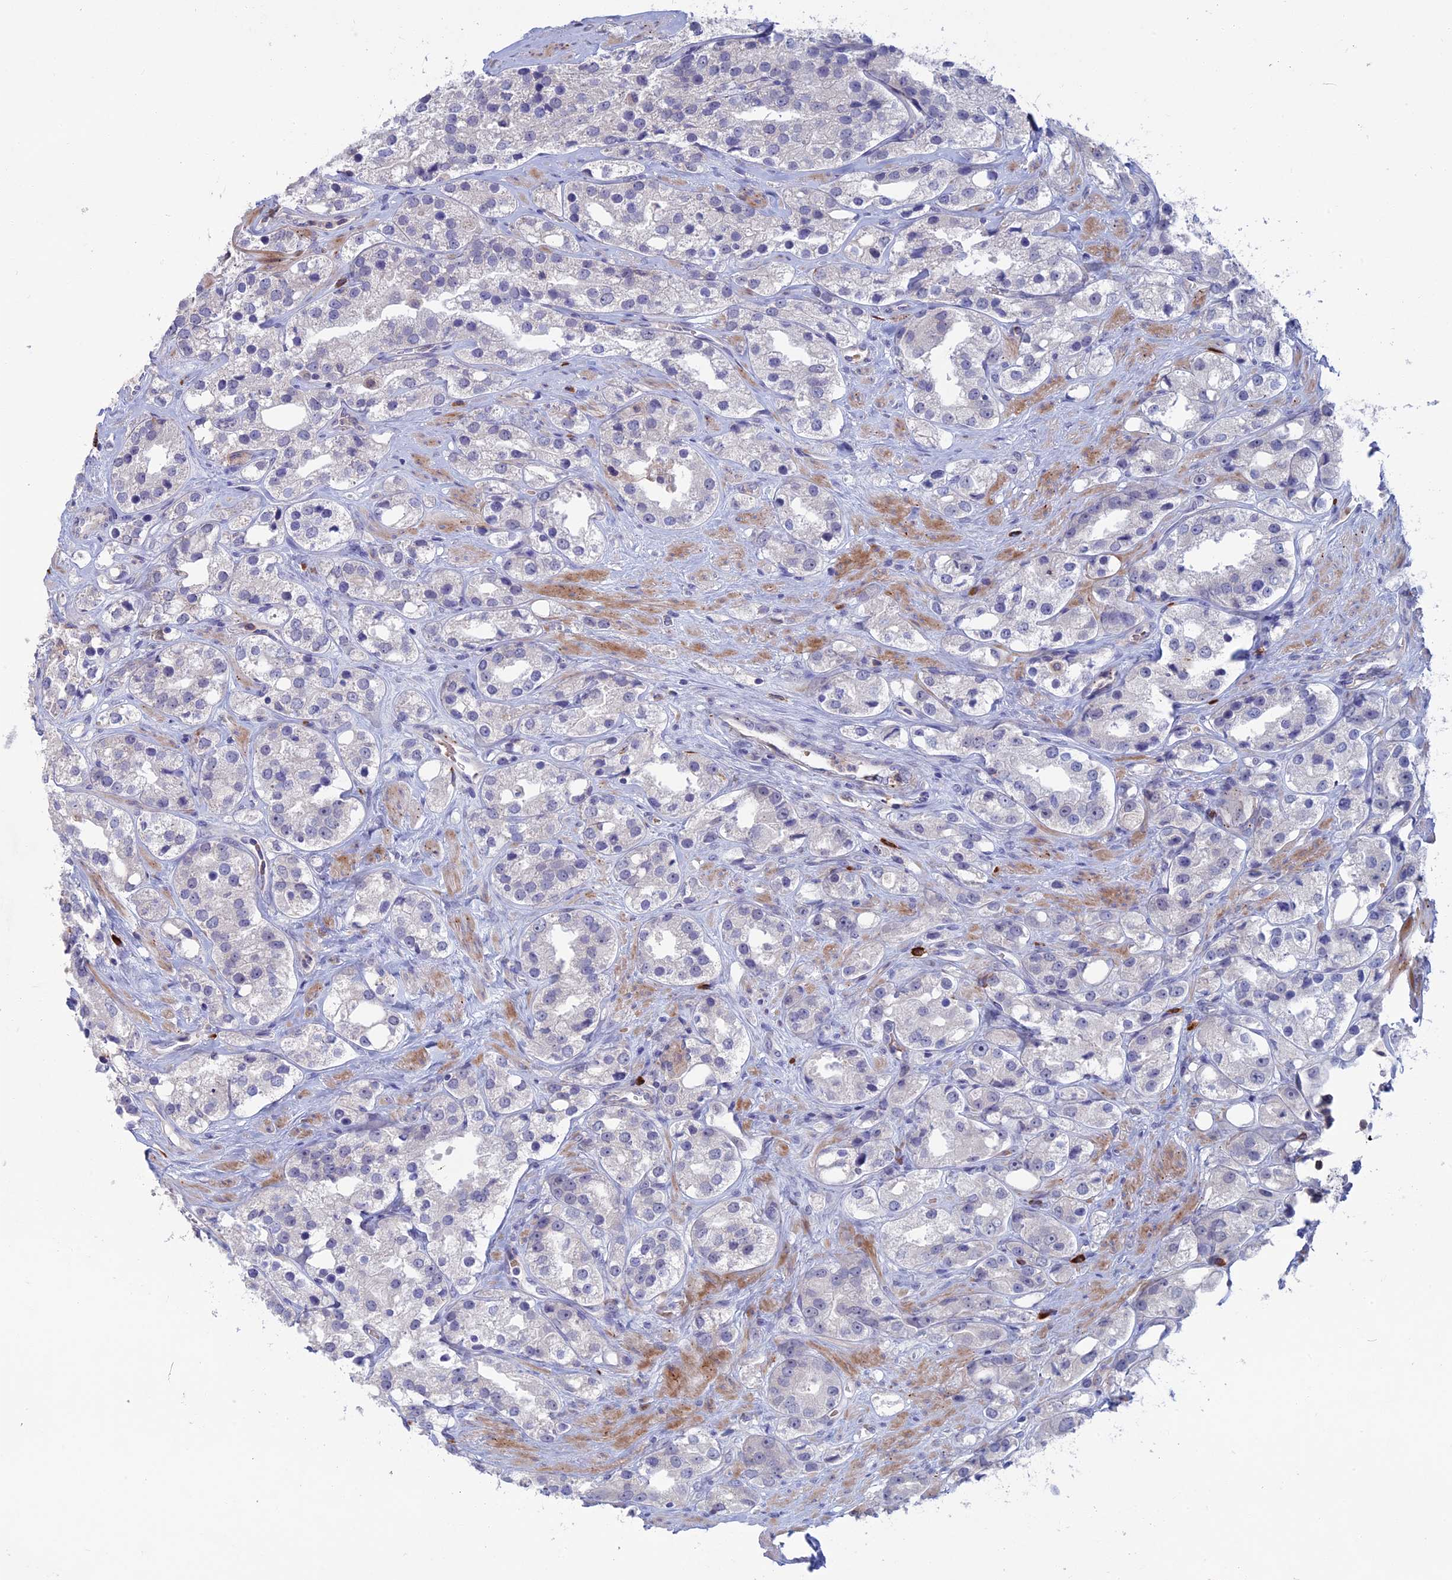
{"staining": {"intensity": "negative", "quantity": "none", "location": "none"}, "tissue": "prostate cancer", "cell_type": "Tumor cells", "image_type": "cancer", "snomed": [{"axis": "morphology", "description": "Adenocarcinoma, NOS"}, {"axis": "topography", "description": "Prostate"}], "caption": "Immunohistochemistry photomicrograph of neoplastic tissue: prostate cancer (adenocarcinoma) stained with DAB exhibits no significant protein expression in tumor cells. (Brightfield microscopy of DAB IHC at high magnification).", "gene": "SLC2A6", "patient": {"sex": "male", "age": 79}}